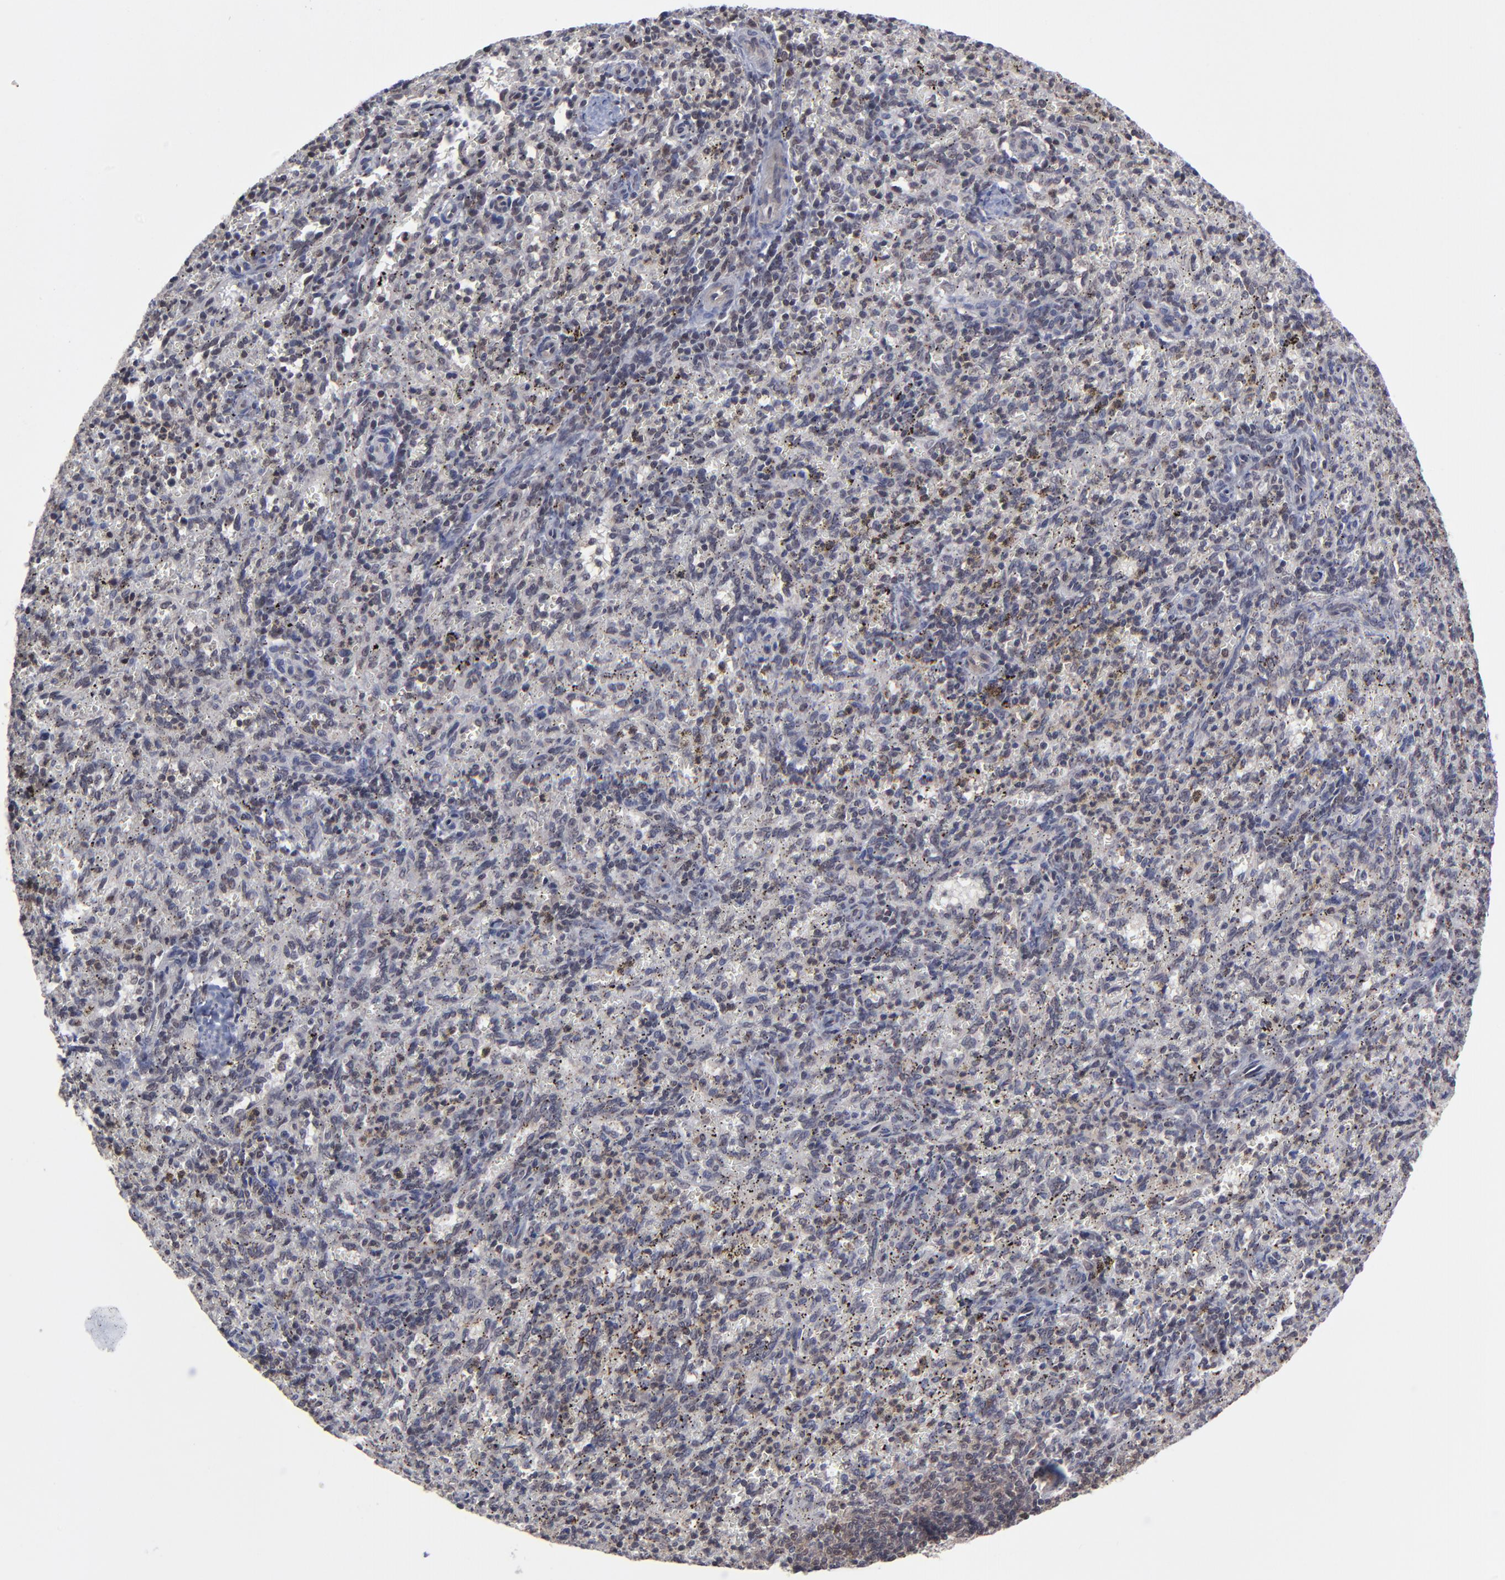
{"staining": {"intensity": "weak", "quantity": "25%-75%", "location": "nuclear"}, "tissue": "spleen", "cell_type": "Cells in red pulp", "image_type": "normal", "snomed": [{"axis": "morphology", "description": "Normal tissue, NOS"}, {"axis": "topography", "description": "Spleen"}], "caption": "IHC staining of benign spleen, which displays low levels of weak nuclear expression in approximately 25%-75% of cells in red pulp indicating weak nuclear protein positivity. The staining was performed using DAB (3,3'-diaminobenzidine) (brown) for protein detection and nuclei were counterstained in hematoxylin (blue).", "gene": "ZNF419", "patient": {"sex": "female", "age": 10}}